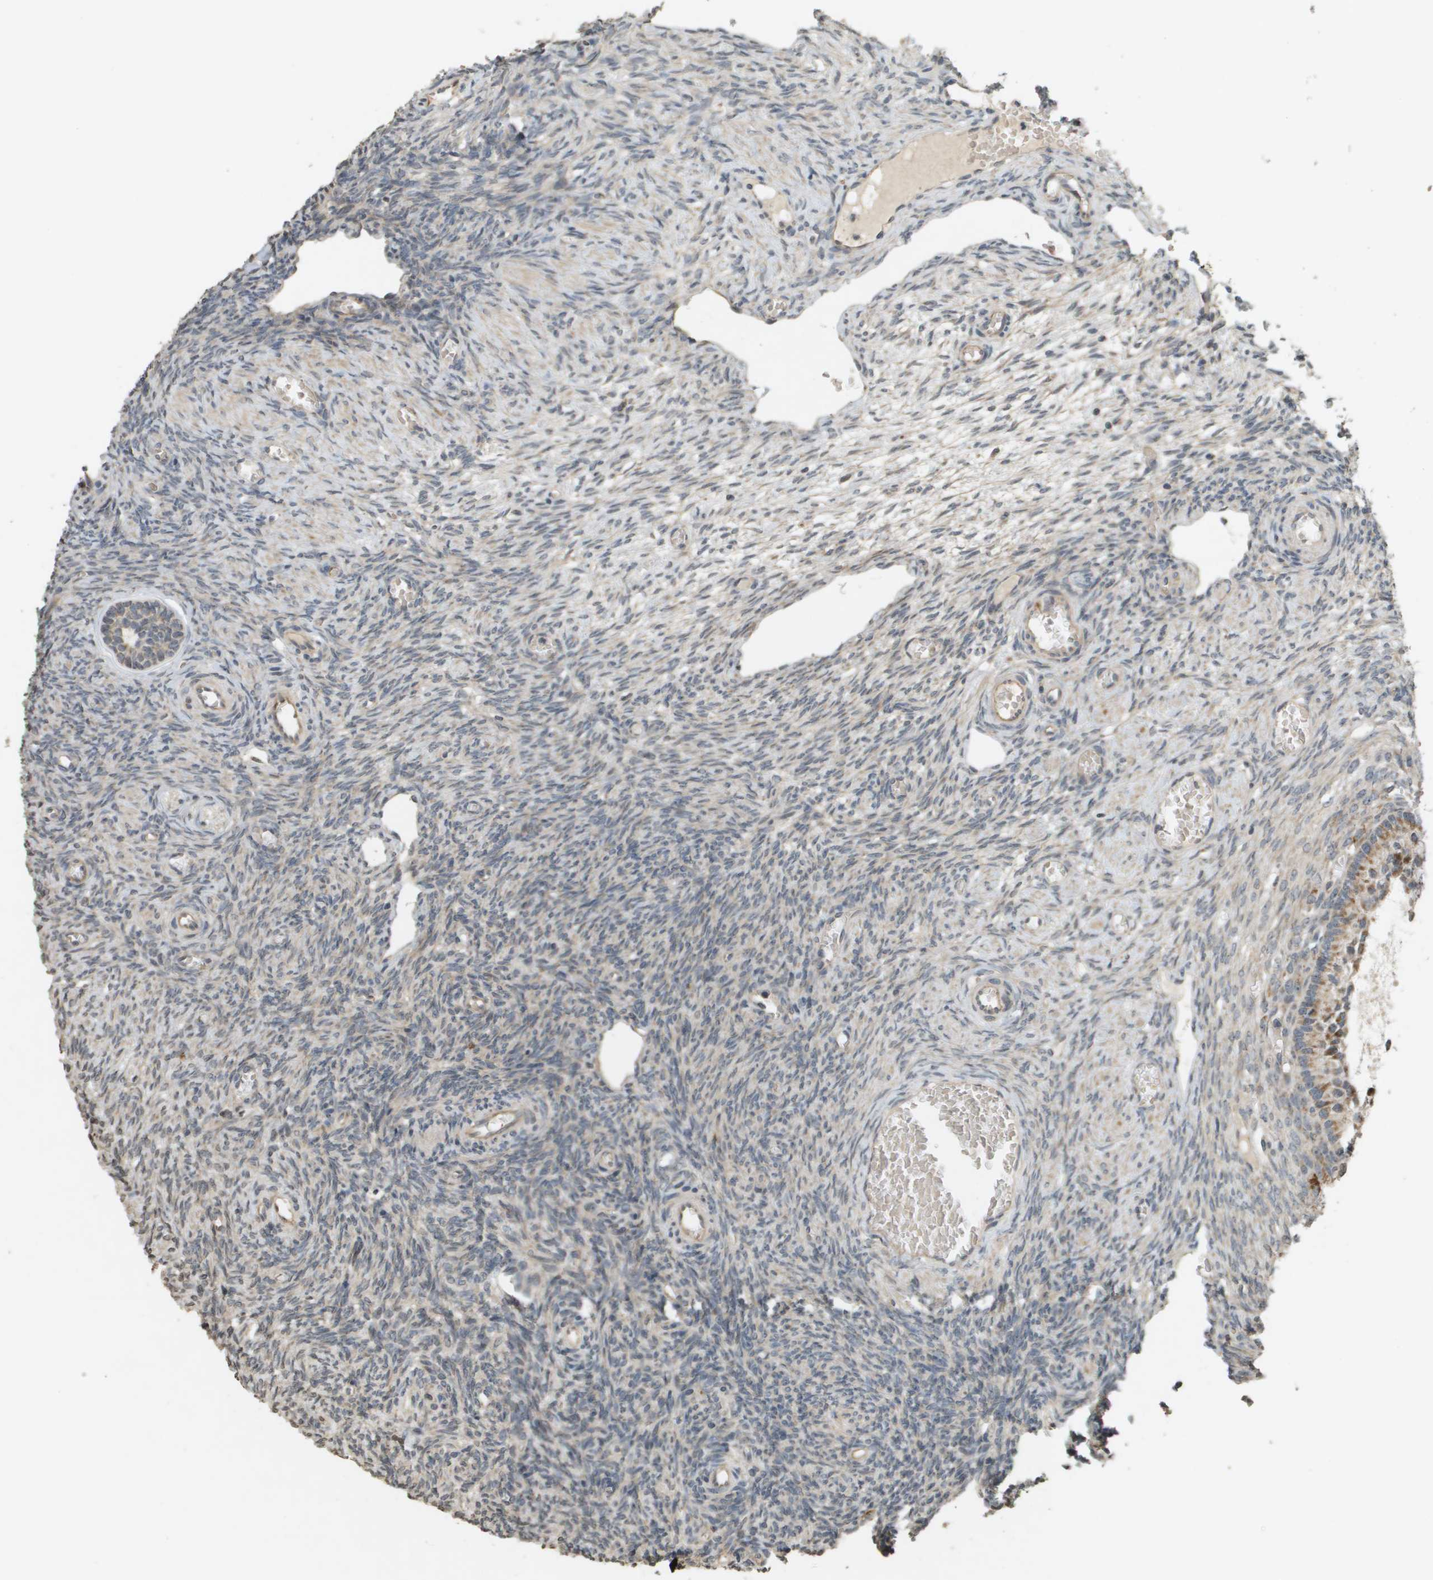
{"staining": {"intensity": "weak", "quantity": "<25%", "location": "cytoplasmic/membranous"}, "tissue": "ovary", "cell_type": "Ovarian stroma cells", "image_type": "normal", "snomed": [{"axis": "morphology", "description": "Normal tissue, NOS"}, {"axis": "topography", "description": "Ovary"}], "caption": "Photomicrograph shows no protein positivity in ovarian stroma cells of benign ovary. Nuclei are stained in blue.", "gene": "RAB21", "patient": {"sex": "female", "age": 27}}